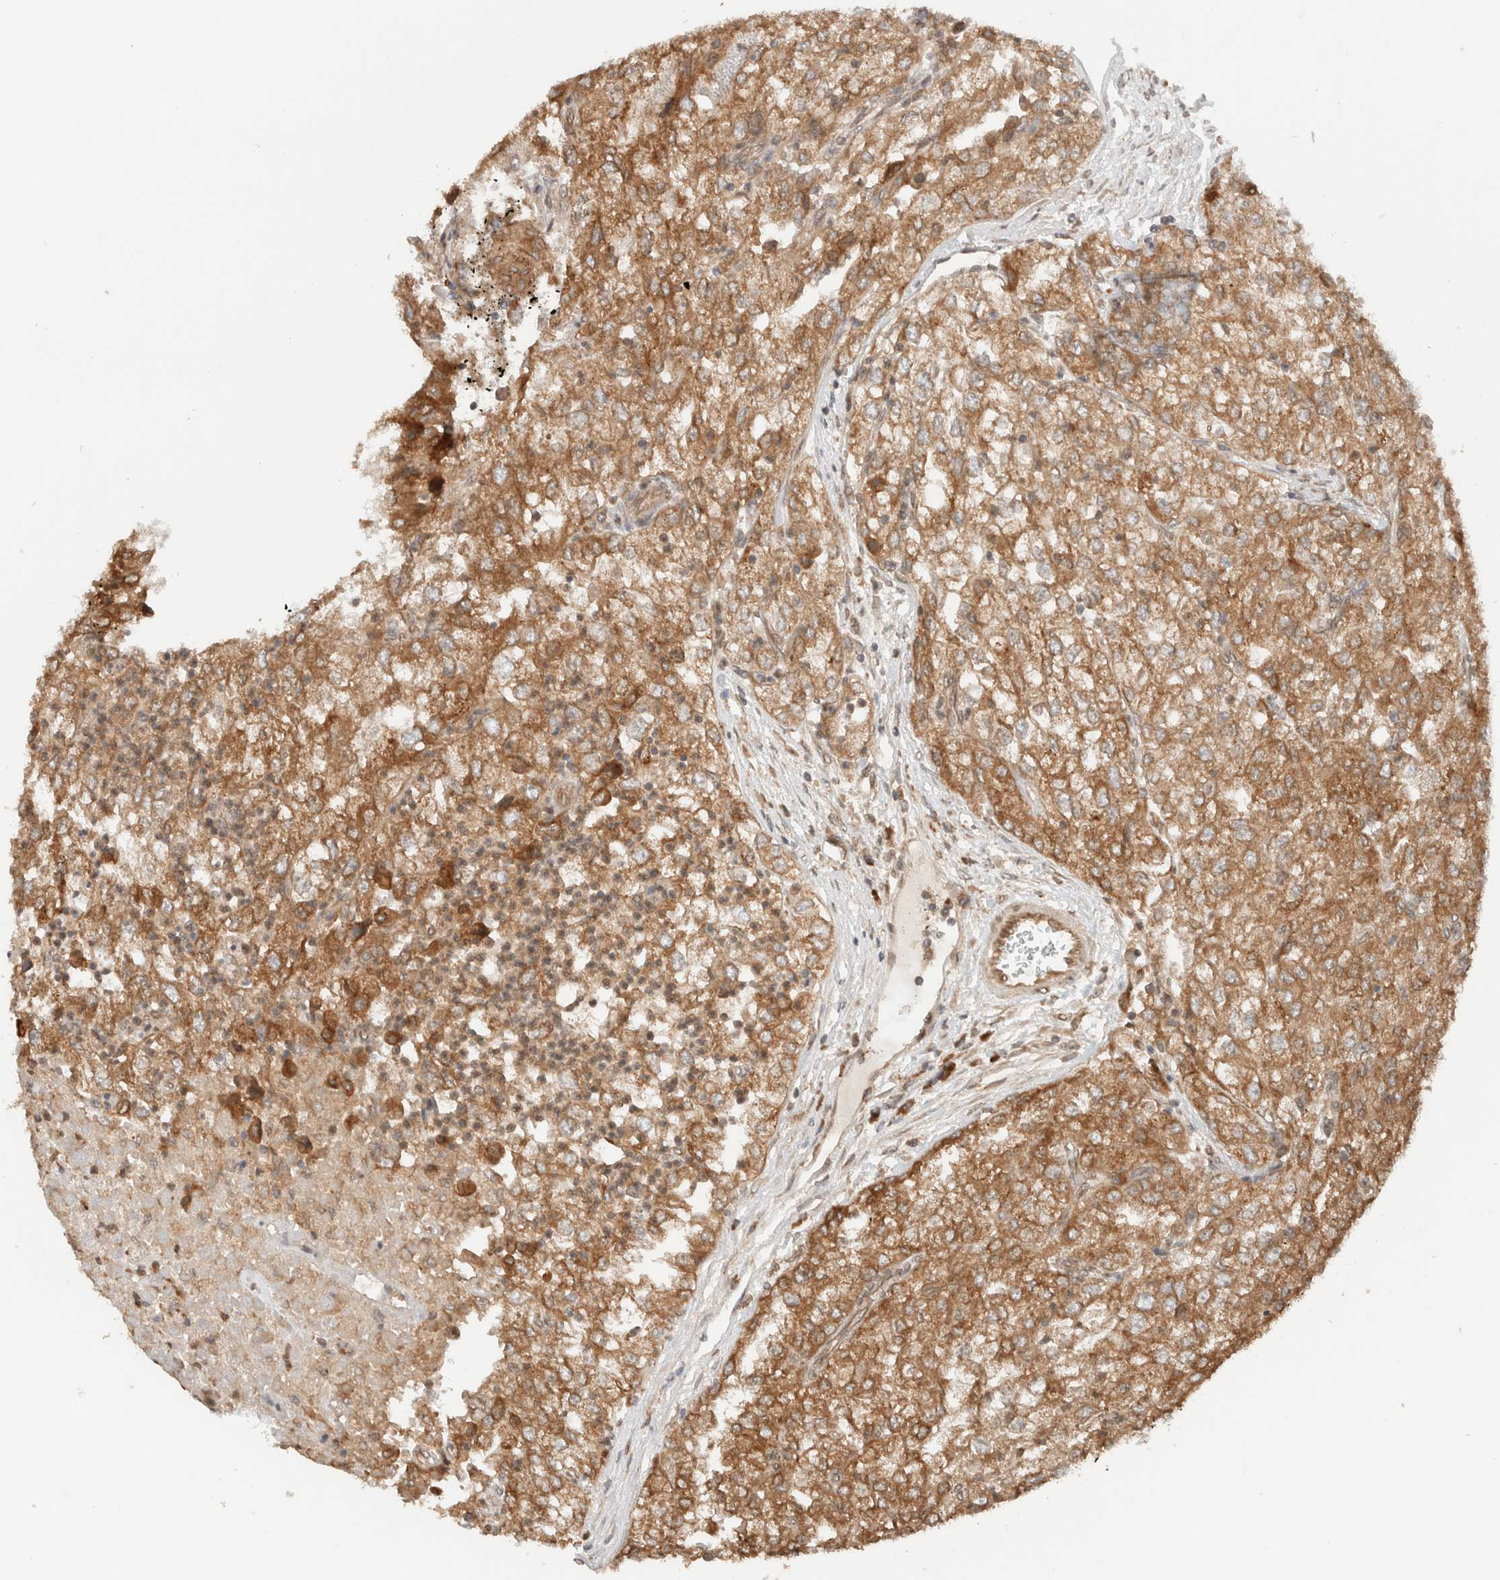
{"staining": {"intensity": "strong", "quantity": ">75%", "location": "cytoplasmic/membranous"}, "tissue": "renal cancer", "cell_type": "Tumor cells", "image_type": "cancer", "snomed": [{"axis": "morphology", "description": "Adenocarcinoma, NOS"}, {"axis": "topography", "description": "Kidney"}], "caption": "An IHC histopathology image of tumor tissue is shown. Protein staining in brown labels strong cytoplasmic/membranous positivity in renal cancer (adenocarcinoma) within tumor cells.", "gene": "ARFGEF2", "patient": {"sex": "female", "age": 54}}